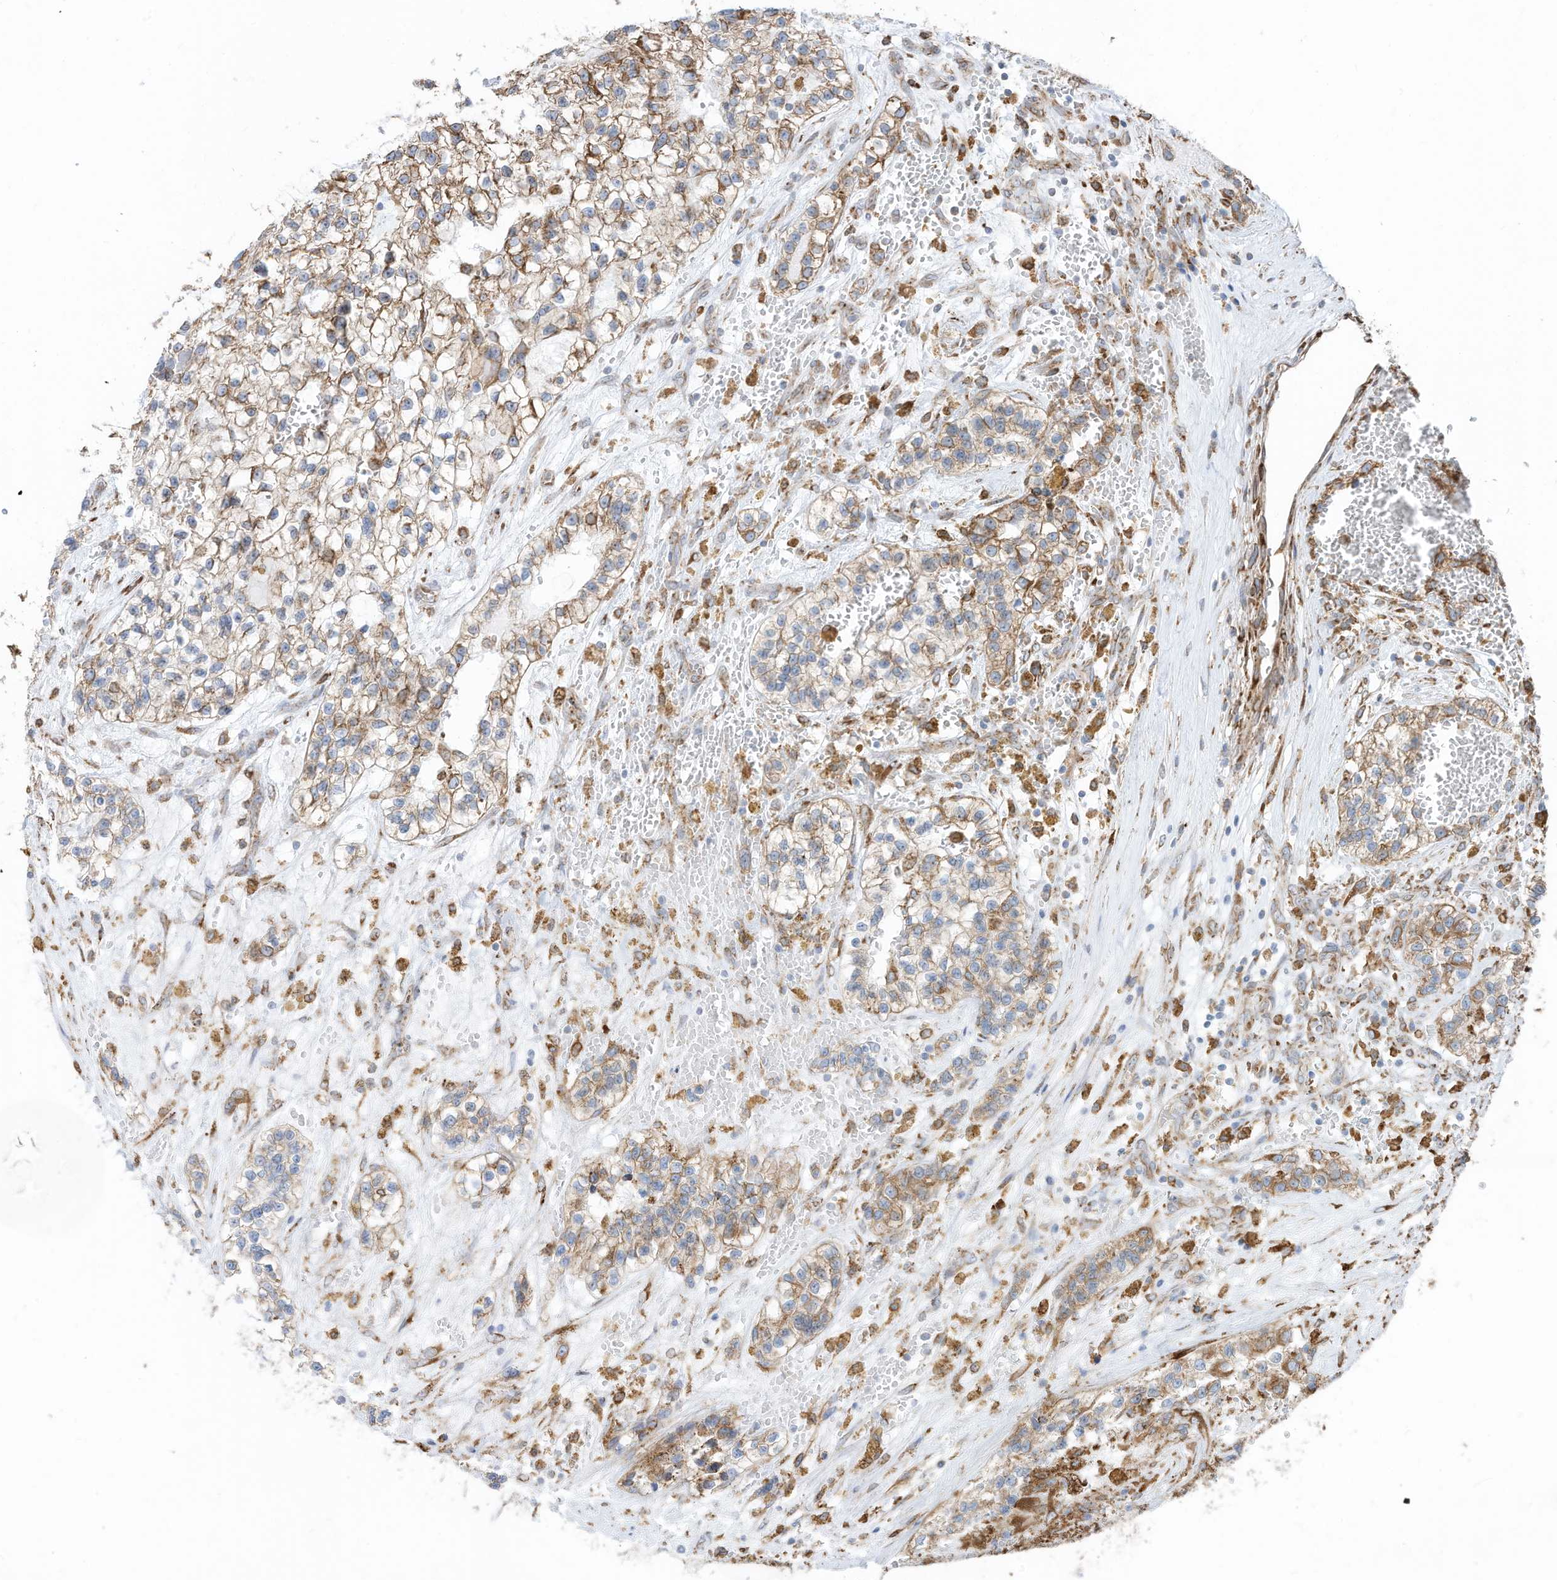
{"staining": {"intensity": "moderate", "quantity": ">75%", "location": "cytoplasmic/membranous"}, "tissue": "renal cancer", "cell_type": "Tumor cells", "image_type": "cancer", "snomed": [{"axis": "morphology", "description": "Adenocarcinoma, NOS"}, {"axis": "topography", "description": "Kidney"}], "caption": "The photomicrograph shows a brown stain indicating the presence of a protein in the cytoplasmic/membranous of tumor cells in adenocarcinoma (renal).", "gene": "ZNF354C", "patient": {"sex": "female", "age": 57}}